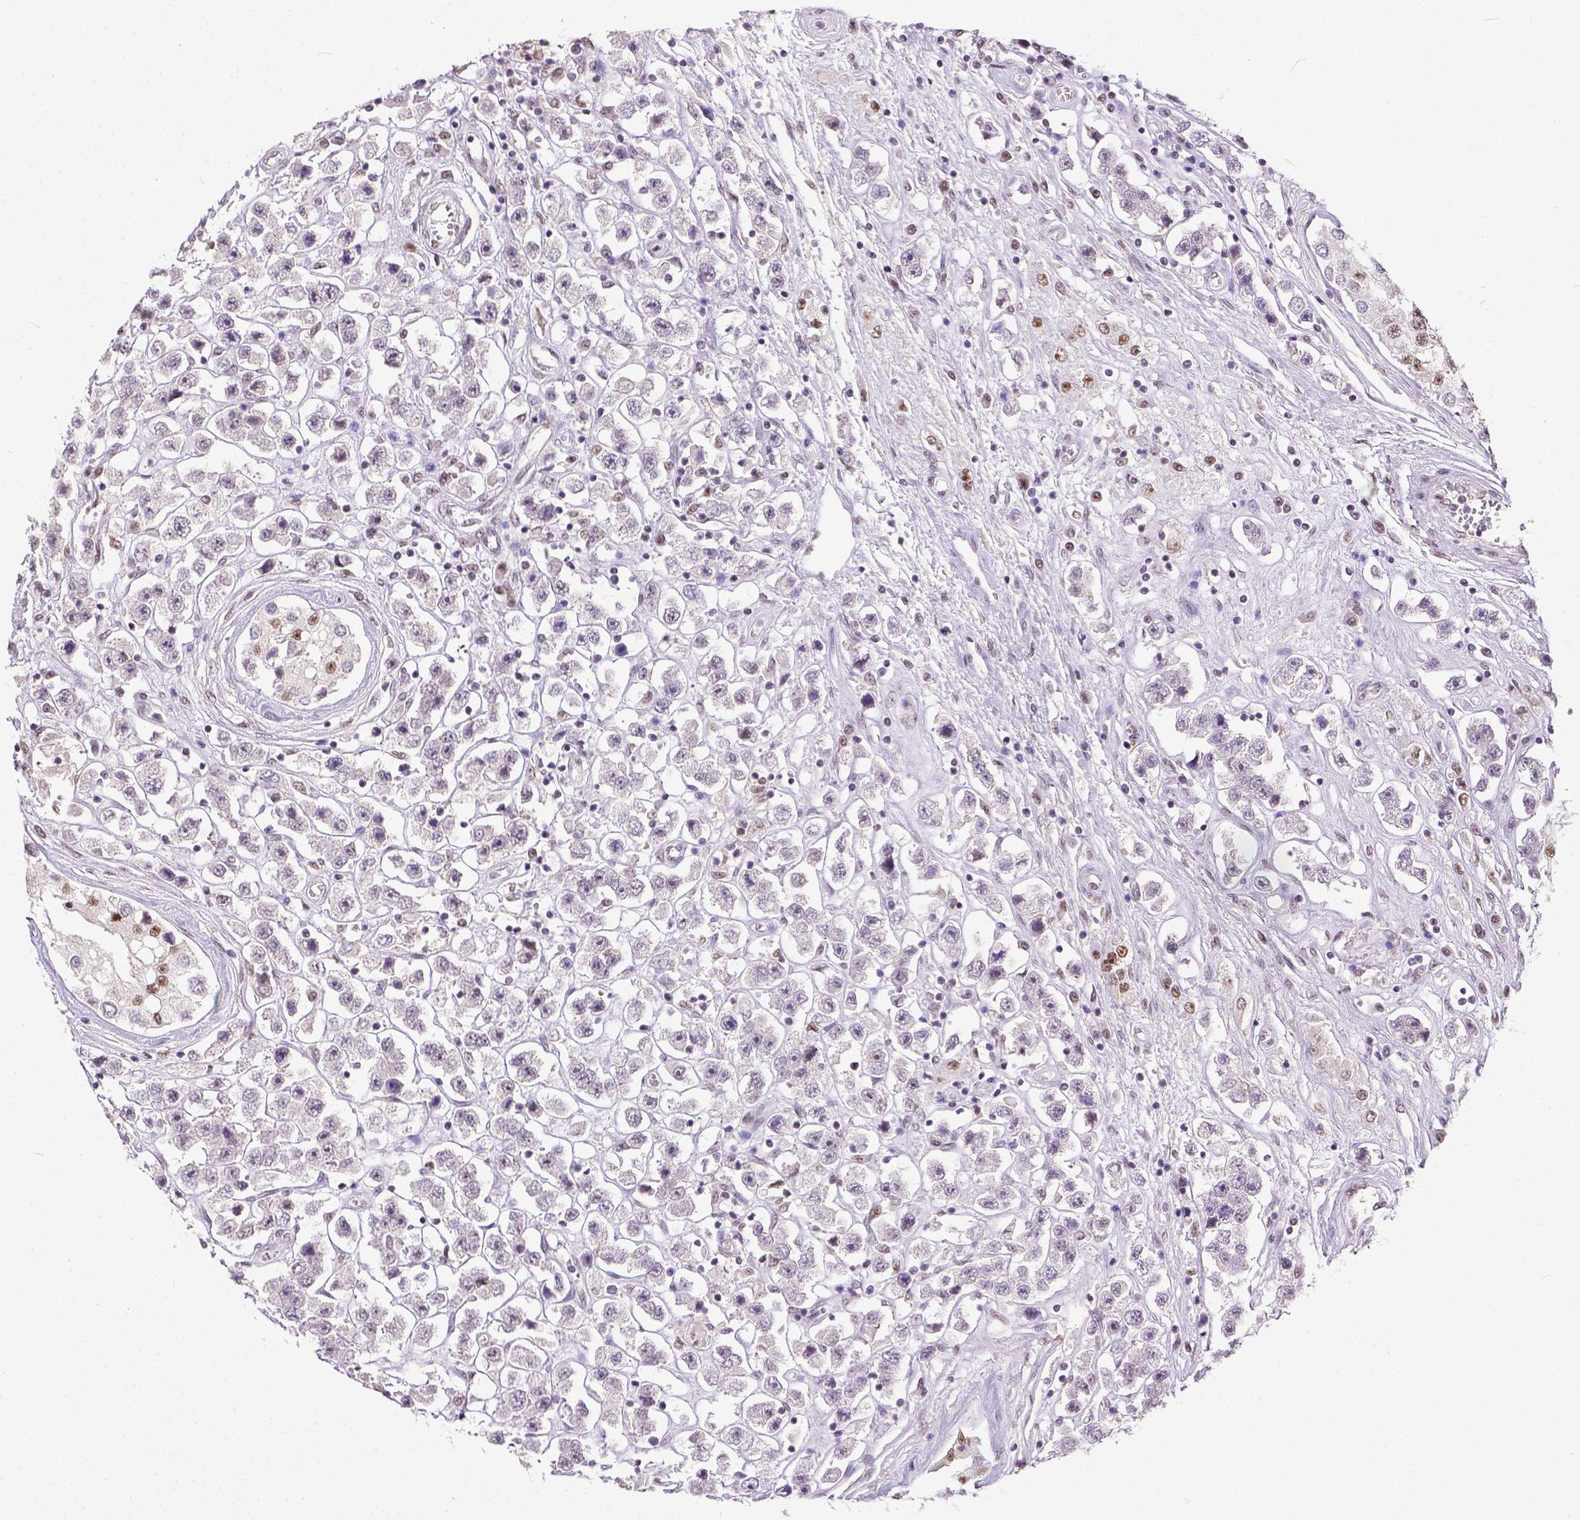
{"staining": {"intensity": "weak", "quantity": "<25%", "location": "nuclear"}, "tissue": "testis cancer", "cell_type": "Tumor cells", "image_type": "cancer", "snomed": [{"axis": "morphology", "description": "Seminoma, NOS"}, {"axis": "topography", "description": "Testis"}], "caption": "The image demonstrates no staining of tumor cells in testis cancer.", "gene": "ERCC1", "patient": {"sex": "male", "age": 45}}